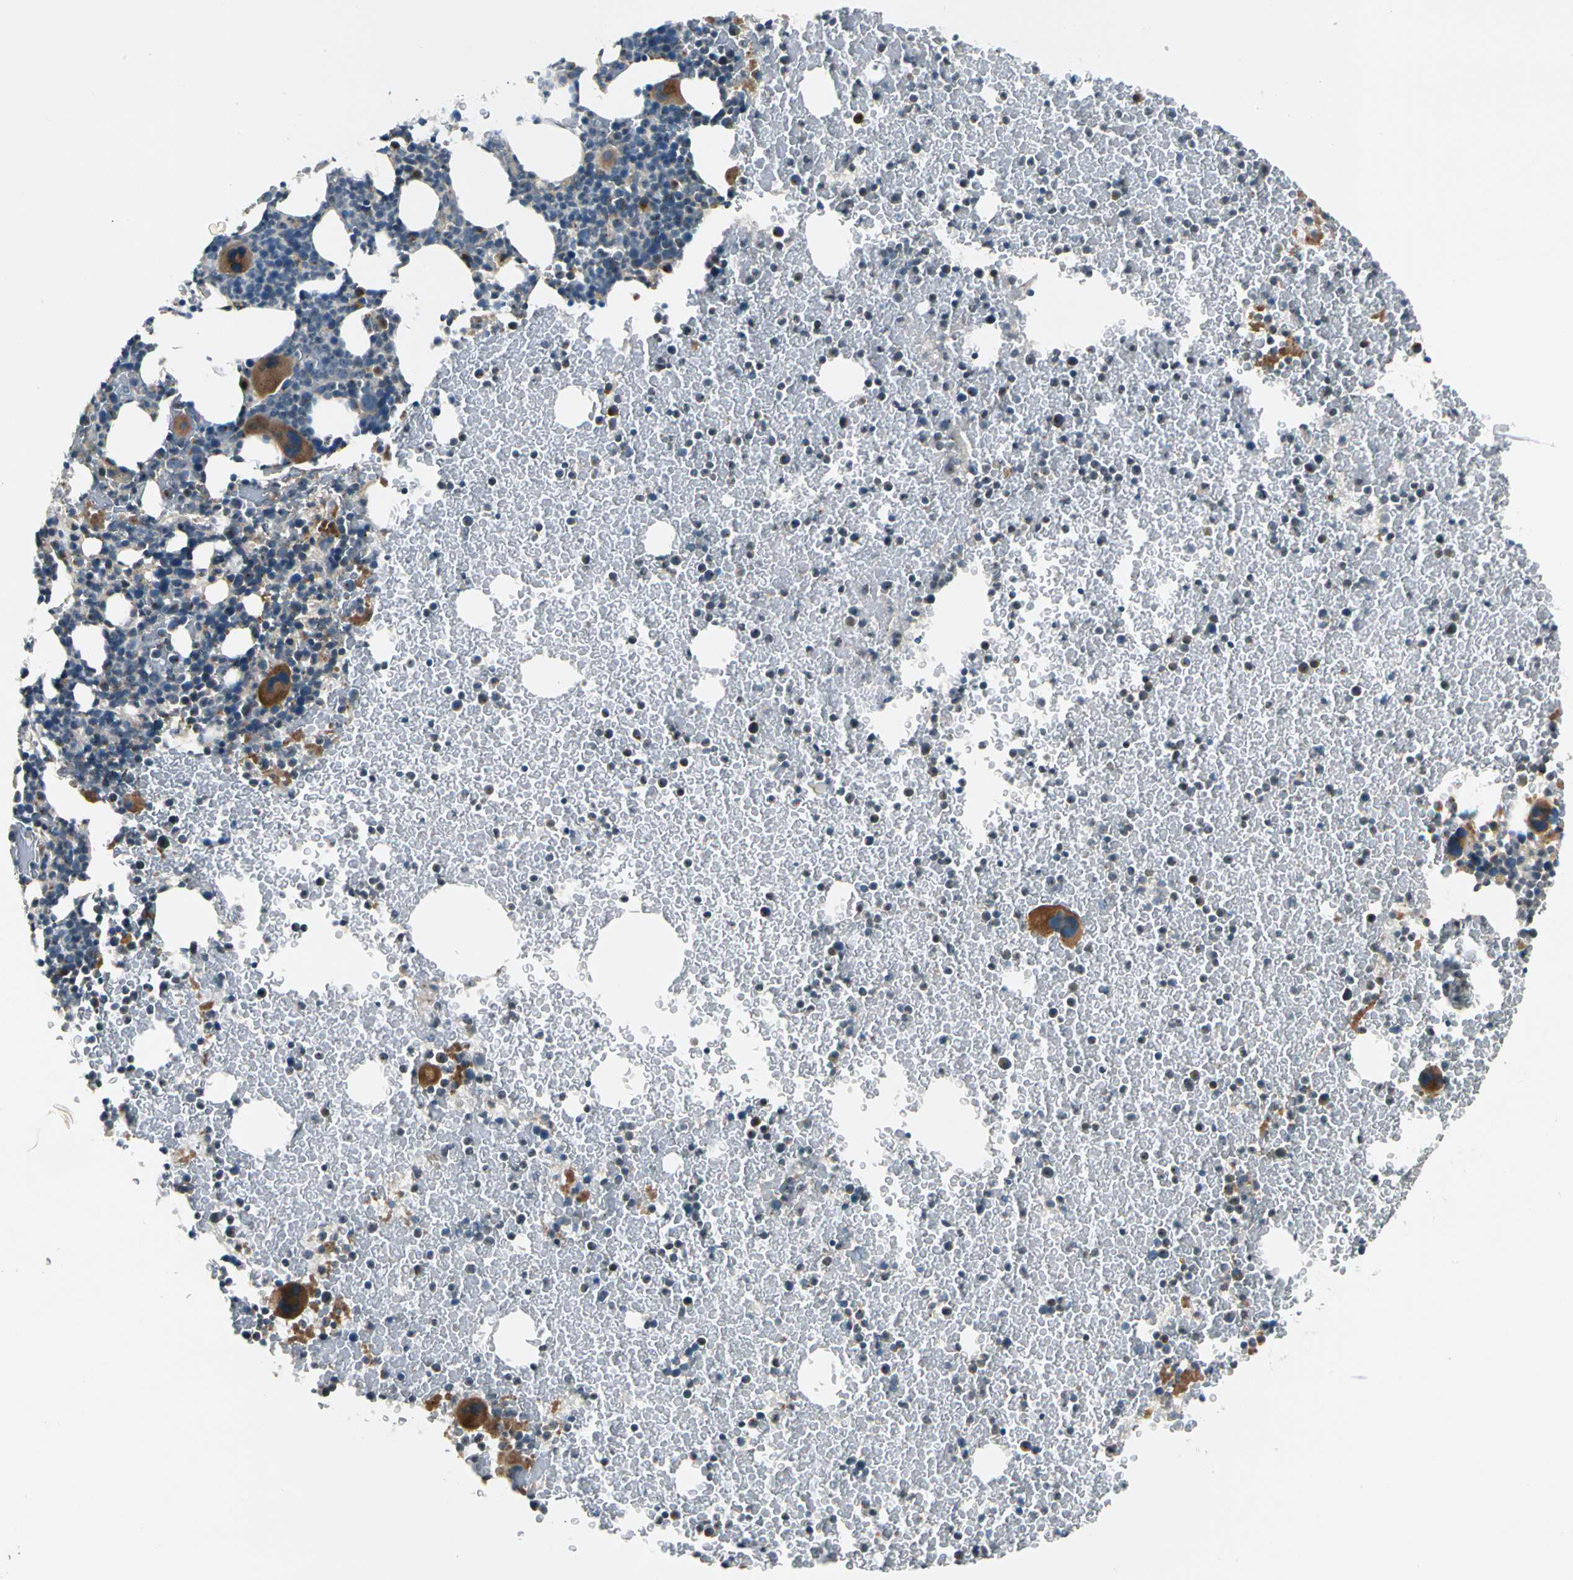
{"staining": {"intensity": "strong", "quantity": "<25%", "location": "cytoplasmic/membranous"}, "tissue": "bone marrow", "cell_type": "Hematopoietic cells", "image_type": "normal", "snomed": [{"axis": "morphology", "description": "Normal tissue, NOS"}, {"axis": "topography", "description": "Bone marrow"}], "caption": "DAB (3,3'-diaminobenzidine) immunohistochemical staining of unremarkable human bone marrow shows strong cytoplasmic/membranous protein expression in approximately <25% of hematopoietic cells. (DAB IHC, brown staining for protein, blue staining for nuclei).", "gene": "BNIP1", "patient": {"sex": "female", "age": 52}}